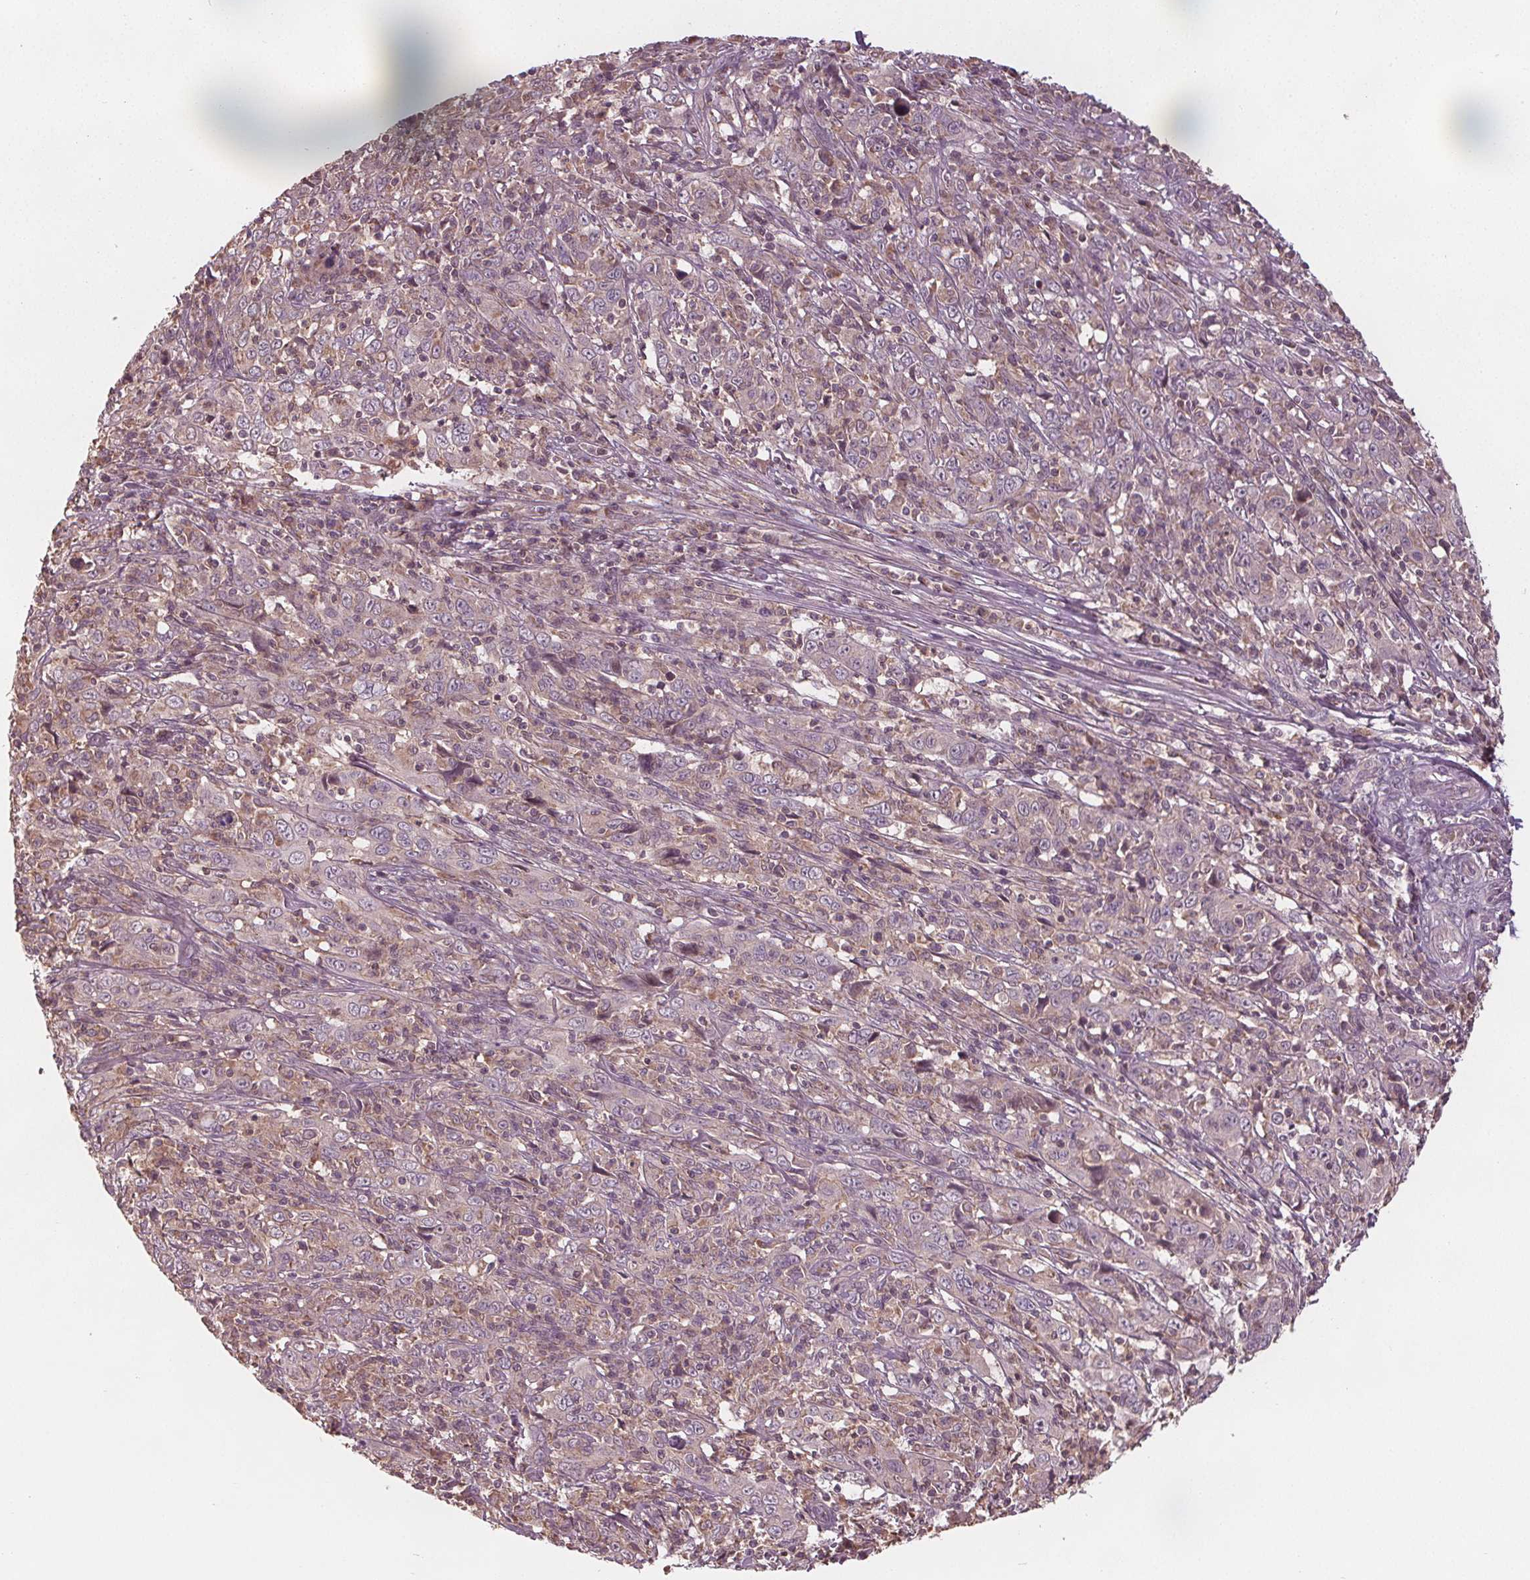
{"staining": {"intensity": "negative", "quantity": "none", "location": "none"}, "tissue": "cervical cancer", "cell_type": "Tumor cells", "image_type": "cancer", "snomed": [{"axis": "morphology", "description": "Squamous cell carcinoma, NOS"}, {"axis": "topography", "description": "Cervix"}], "caption": "The photomicrograph reveals no significant positivity in tumor cells of cervical squamous cell carcinoma.", "gene": "GNB2", "patient": {"sex": "female", "age": 46}}